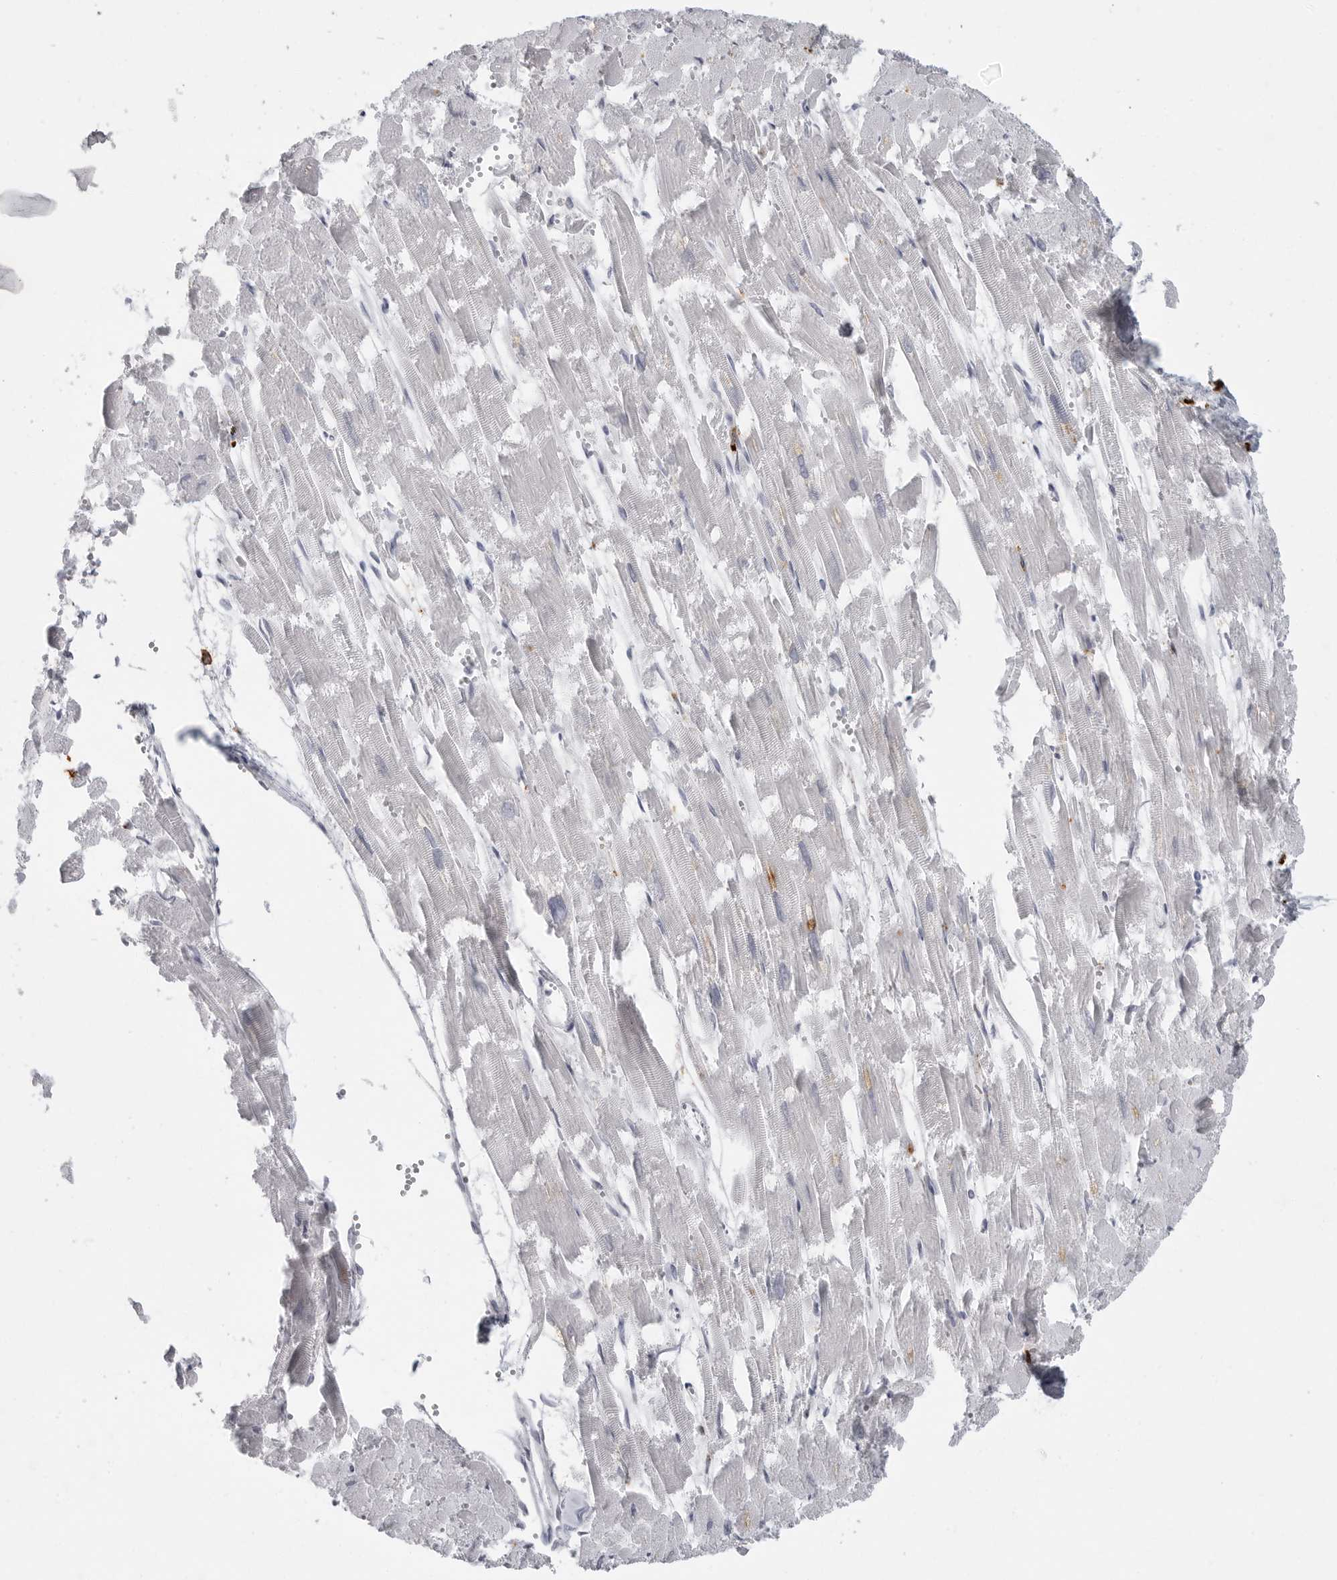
{"staining": {"intensity": "negative", "quantity": "none", "location": "none"}, "tissue": "heart muscle", "cell_type": "Cardiomyocytes", "image_type": "normal", "snomed": [{"axis": "morphology", "description": "Normal tissue, NOS"}, {"axis": "topography", "description": "Heart"}], "caption": "The histopathology image displays no staining of cardiomyocytes in benign heart muscle.", "gene": "IFI30", "patient": {"sex": "male", "age": 54}}